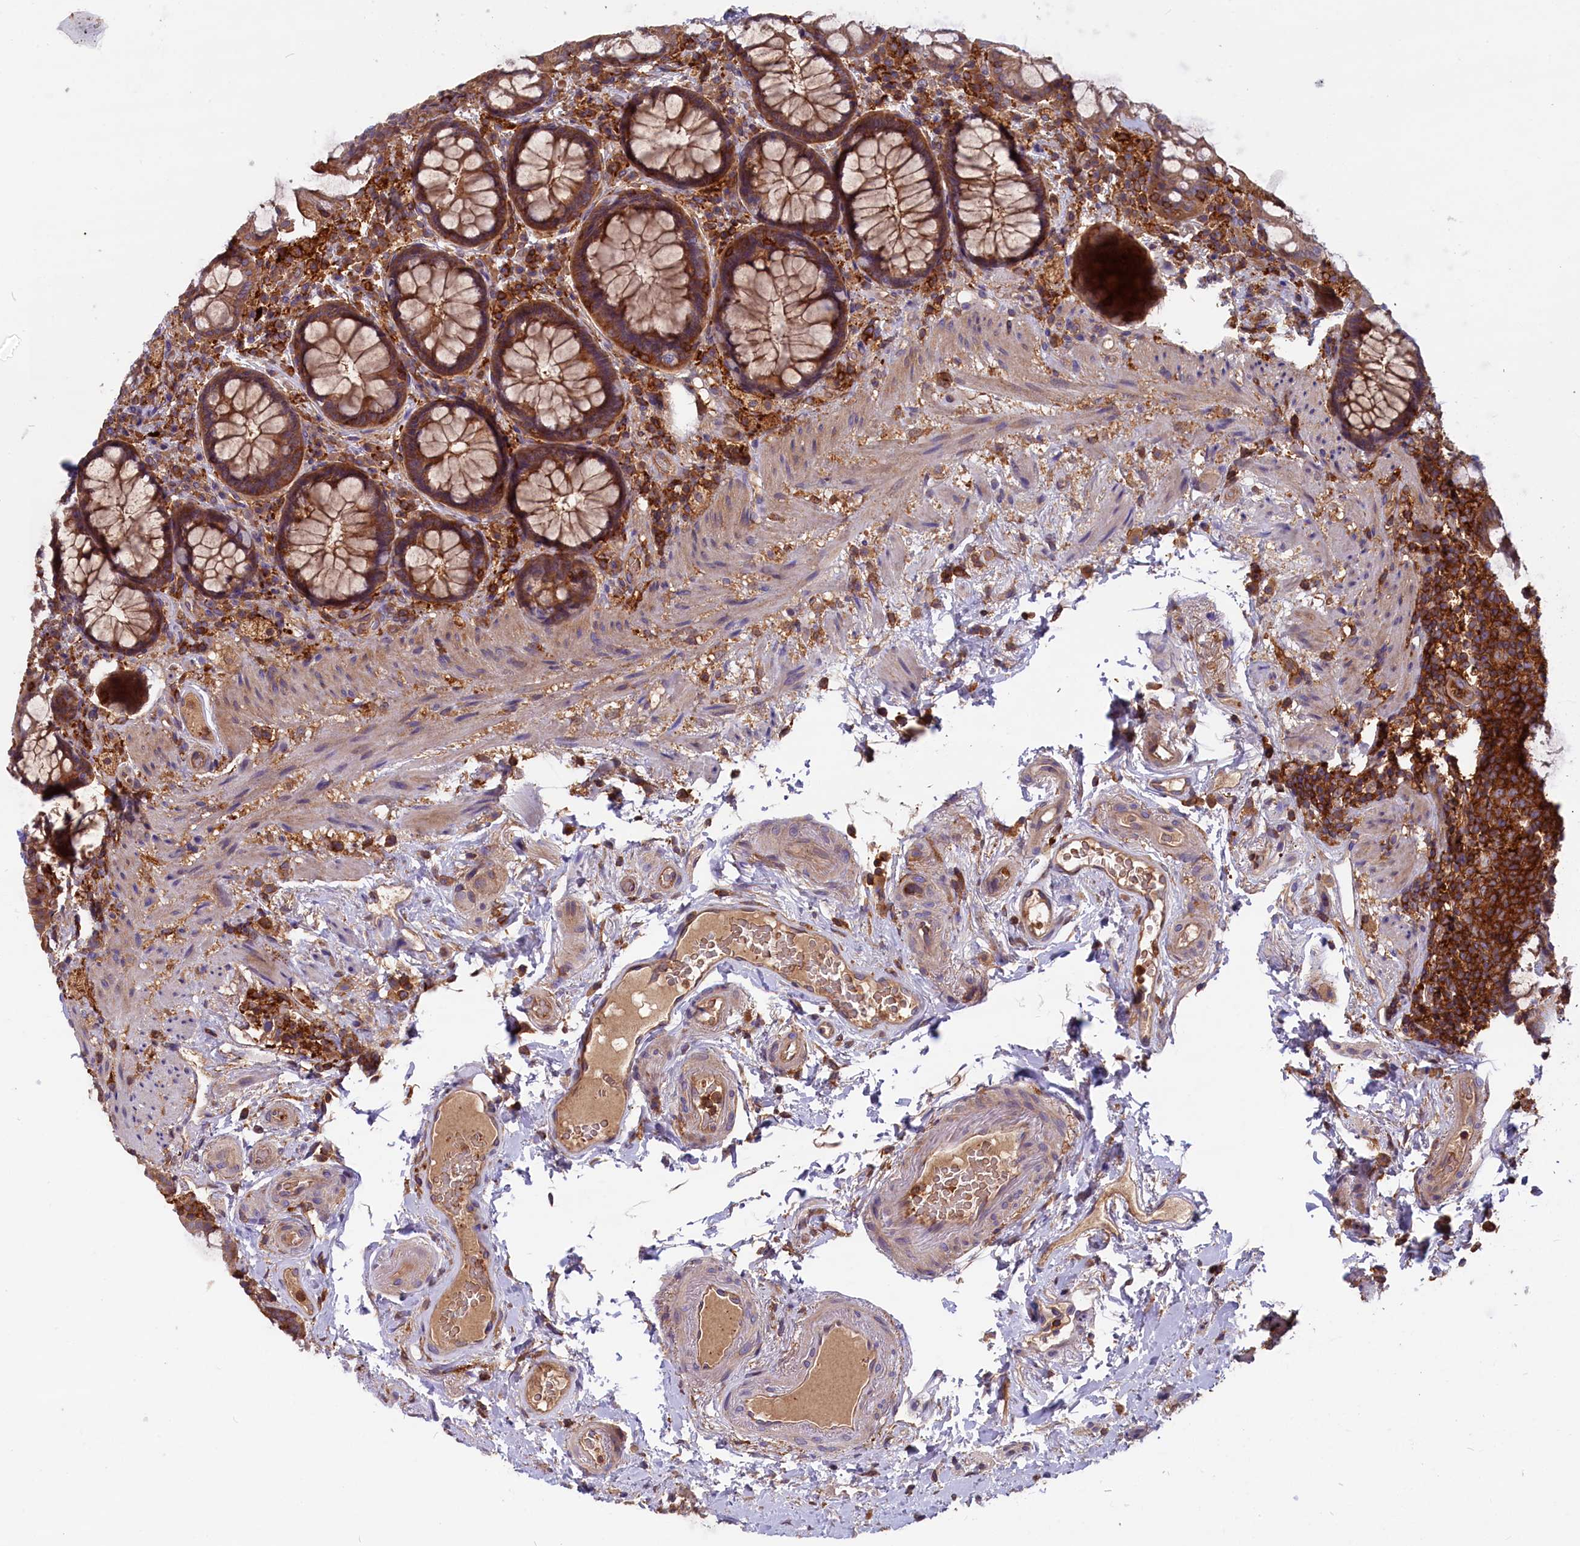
{"staining": {"intensity": "moderate", "quantity": ">75%", "location": "cytoplasmic/membranous"}, "tissue": "rectum", "cell_type": "Glandular cells", "image_type": "normal", "snomed": [{"axis": "morphology", "description": "Normal tissue, NOS"}, {"axis": "topography", "description": "Rectum"}], "caption": "Protein positivity by immunohistochemistry shows moderate cytoplasmic/membranous positivity in approximately >75% of glandular cells in benign rectum.", "gene": "MYO9B", "patient": {"sex": "male", "age": 83}}